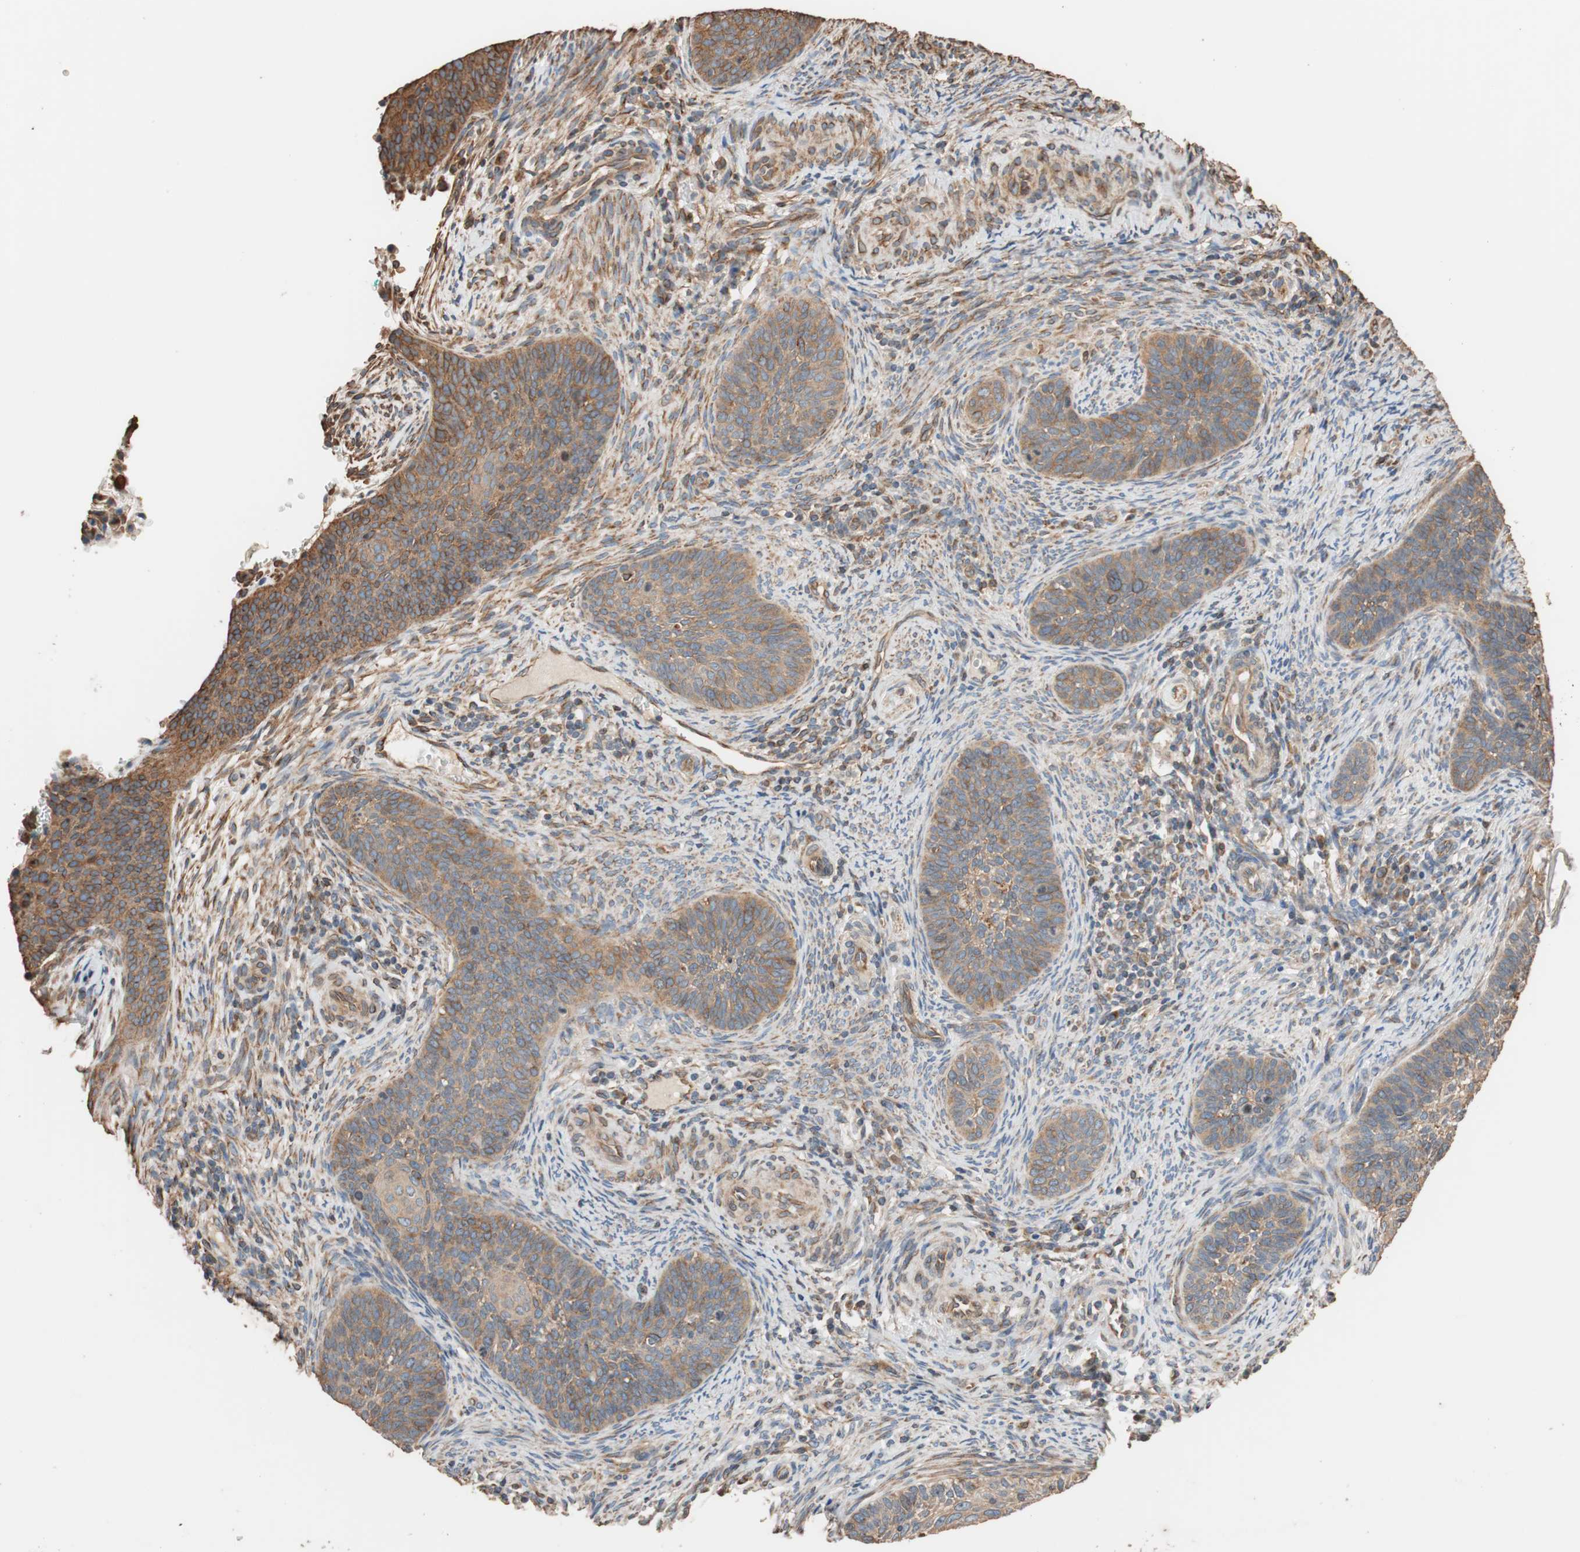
{"staining": {"intensity": "moderate", "quantity": ">75%", "location": "cytoplasmic/membranous"}, "tissue": "cervical cancer", "cell_type": "Tumor cells", "image_type": "cancer", "snomed": [{"axis": "morphology", "description": "Squamous cell carcinoma, NOS"}, {"axis": "topography", "description": "Cervix"}], "caption": "A brown stain labels moderate cytoplasmic/membranous positivity of a protein in cervical cancer tumor cells. The protein of interest is shown in brown color, while the nuclei are stained blue.", "gene": "TUBB", "patient": {"sex": "female", "age": 33}}